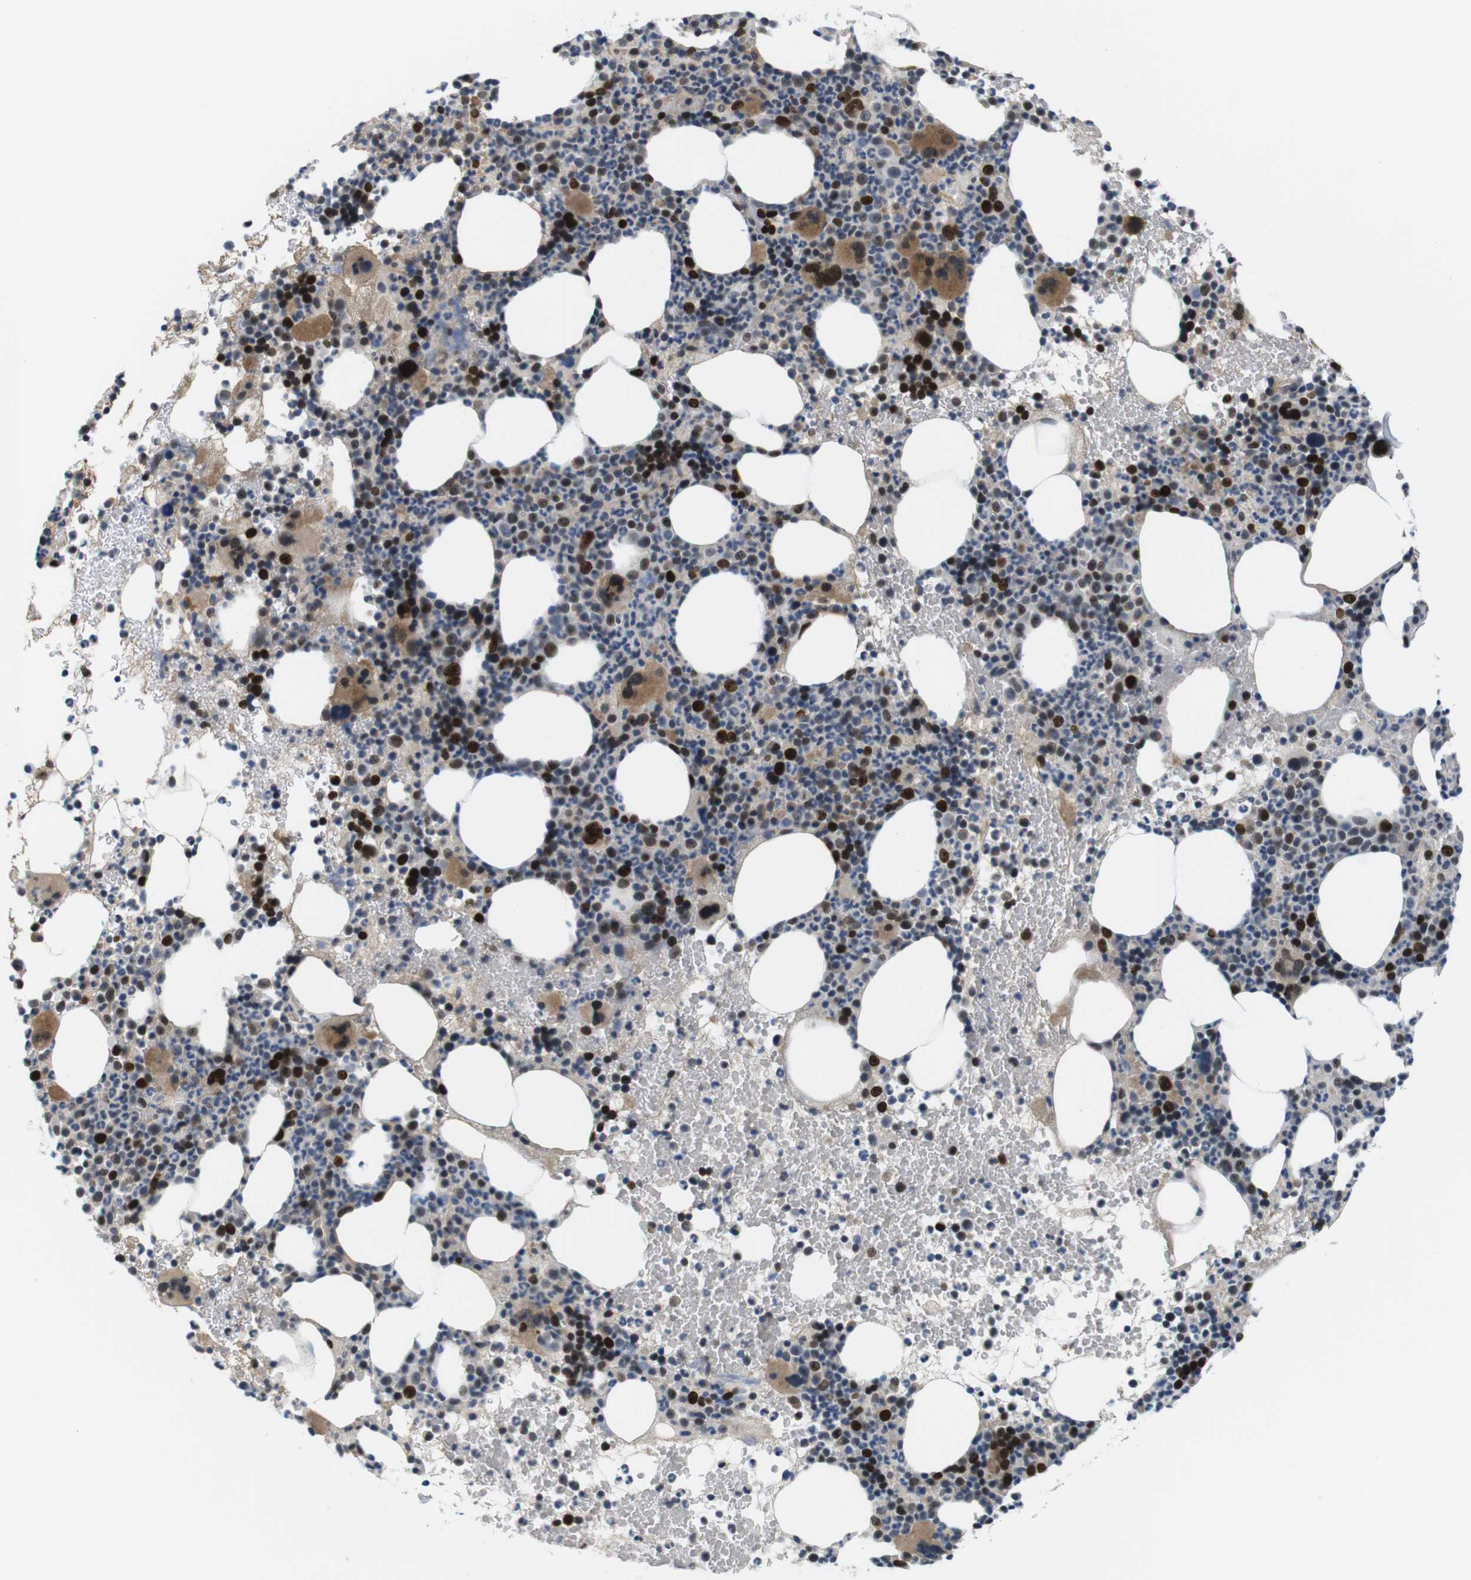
{"staining": {"intensity": "strong", "quantity": "25%-75%", "location": "cytoplasmic/membranous,nuclear"}, "tissue": "bone marrow", "cell_type": "Hematopoietic cells", "image_type": "normal", "snomed": [{"axis": "morphology", "description": "Normal tissue, NOS"}, {"axis": "morphology", "description": "Inflammation, NOS"}, {"axis": "topography", "description": "Bone marrow"}], "caption": "Human bone marrow stained for a protein (brown) reveals strong cytoplasmic/membranous,nuclear positive positivity in approximately 25%-75% of hematopoietic cells.", "gene": "SMCO2", "patient": {"sex": "male", "age": 73}}